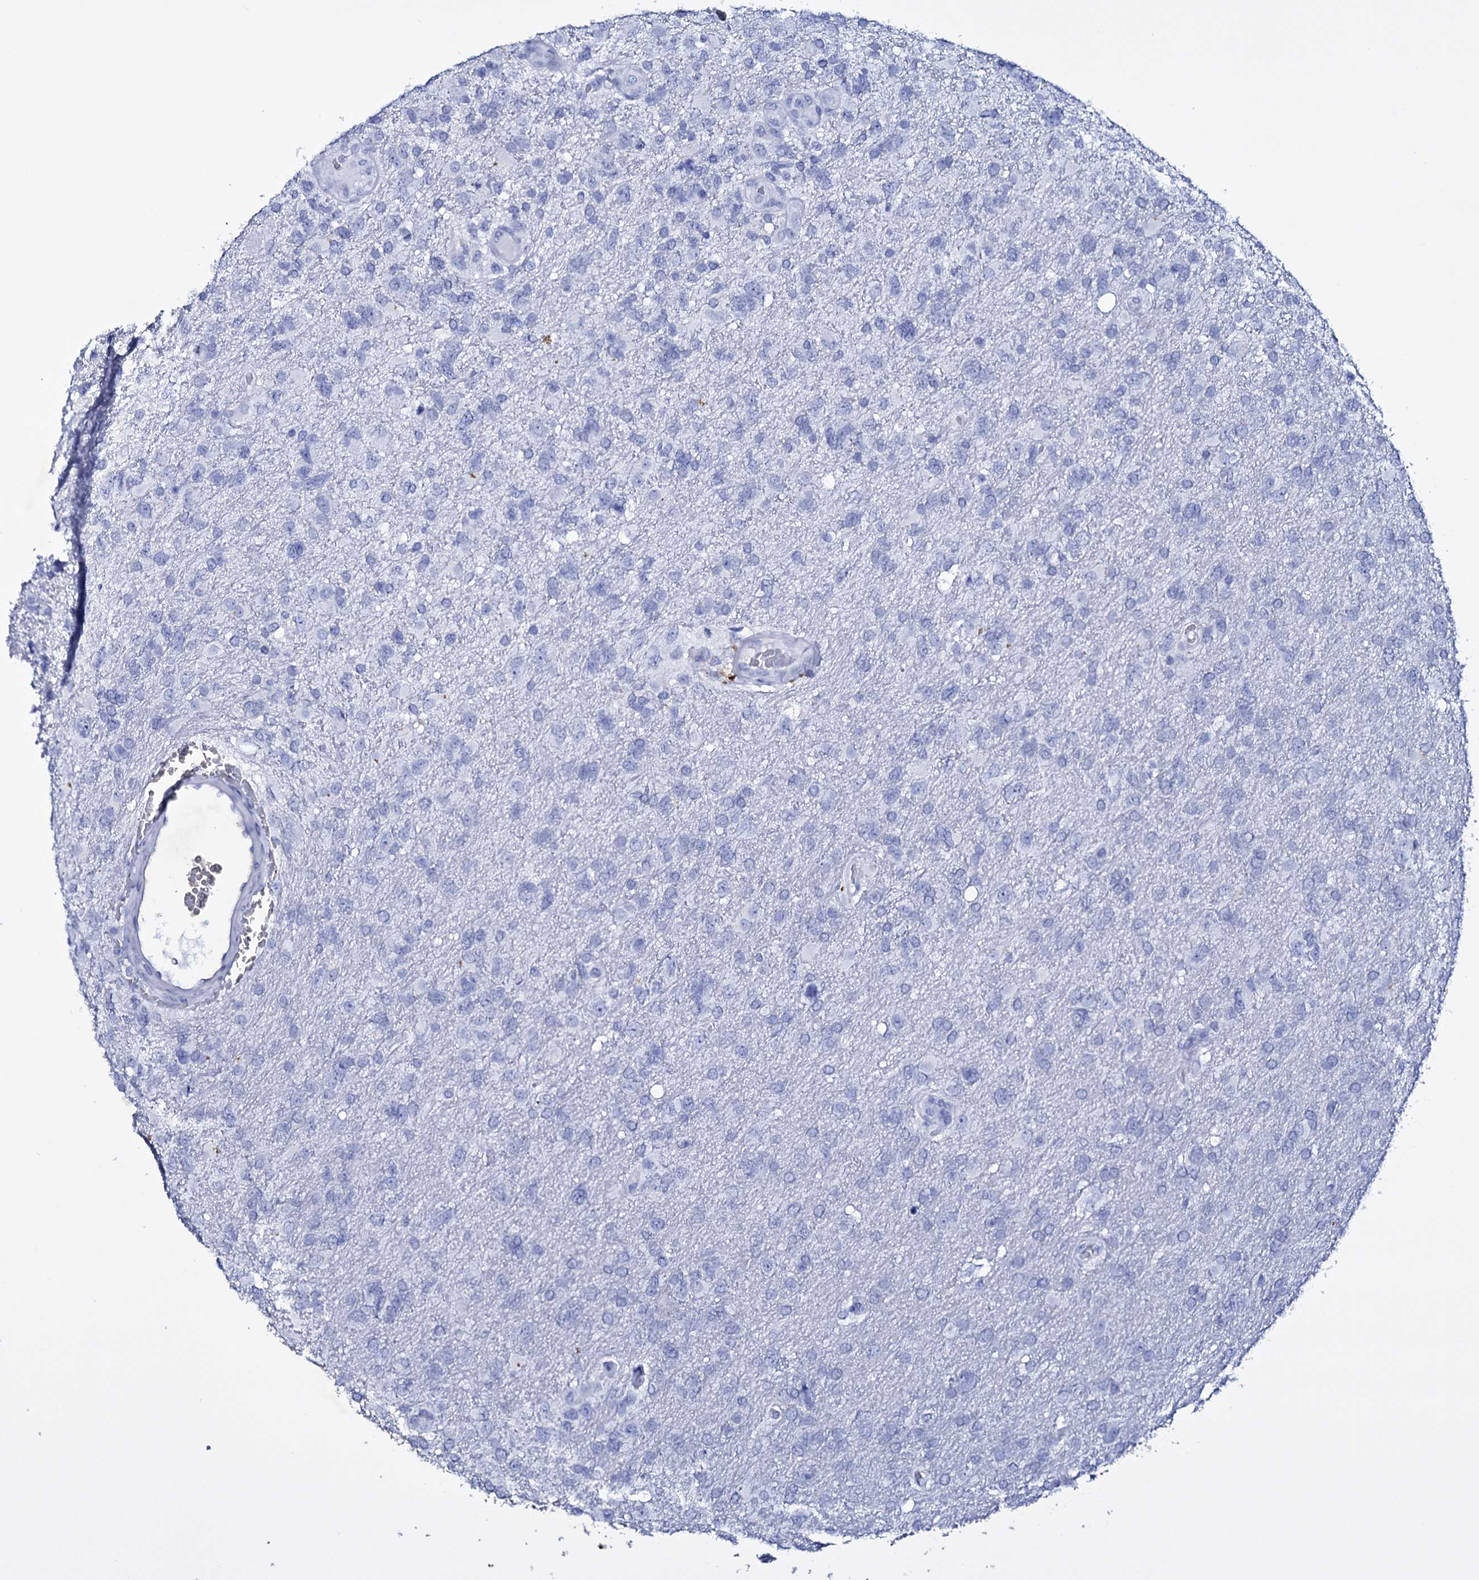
{"staining": {"intensity": "negative", "quantity": "none", "location": "none"}, "tissue": "glioma", "cell_type": "Tumor cells", "image_type": "cancer", "snomed": [{"axis": "morphology", "description": "Glioma, malignant, High grade"}, {"axis": "topography", "description": "Brain"}], "caption": "Tumor cells show no significant protein expression in glioma.", "gene": "ITPRID2", "patient": {"sex": "male", "age": 61}}